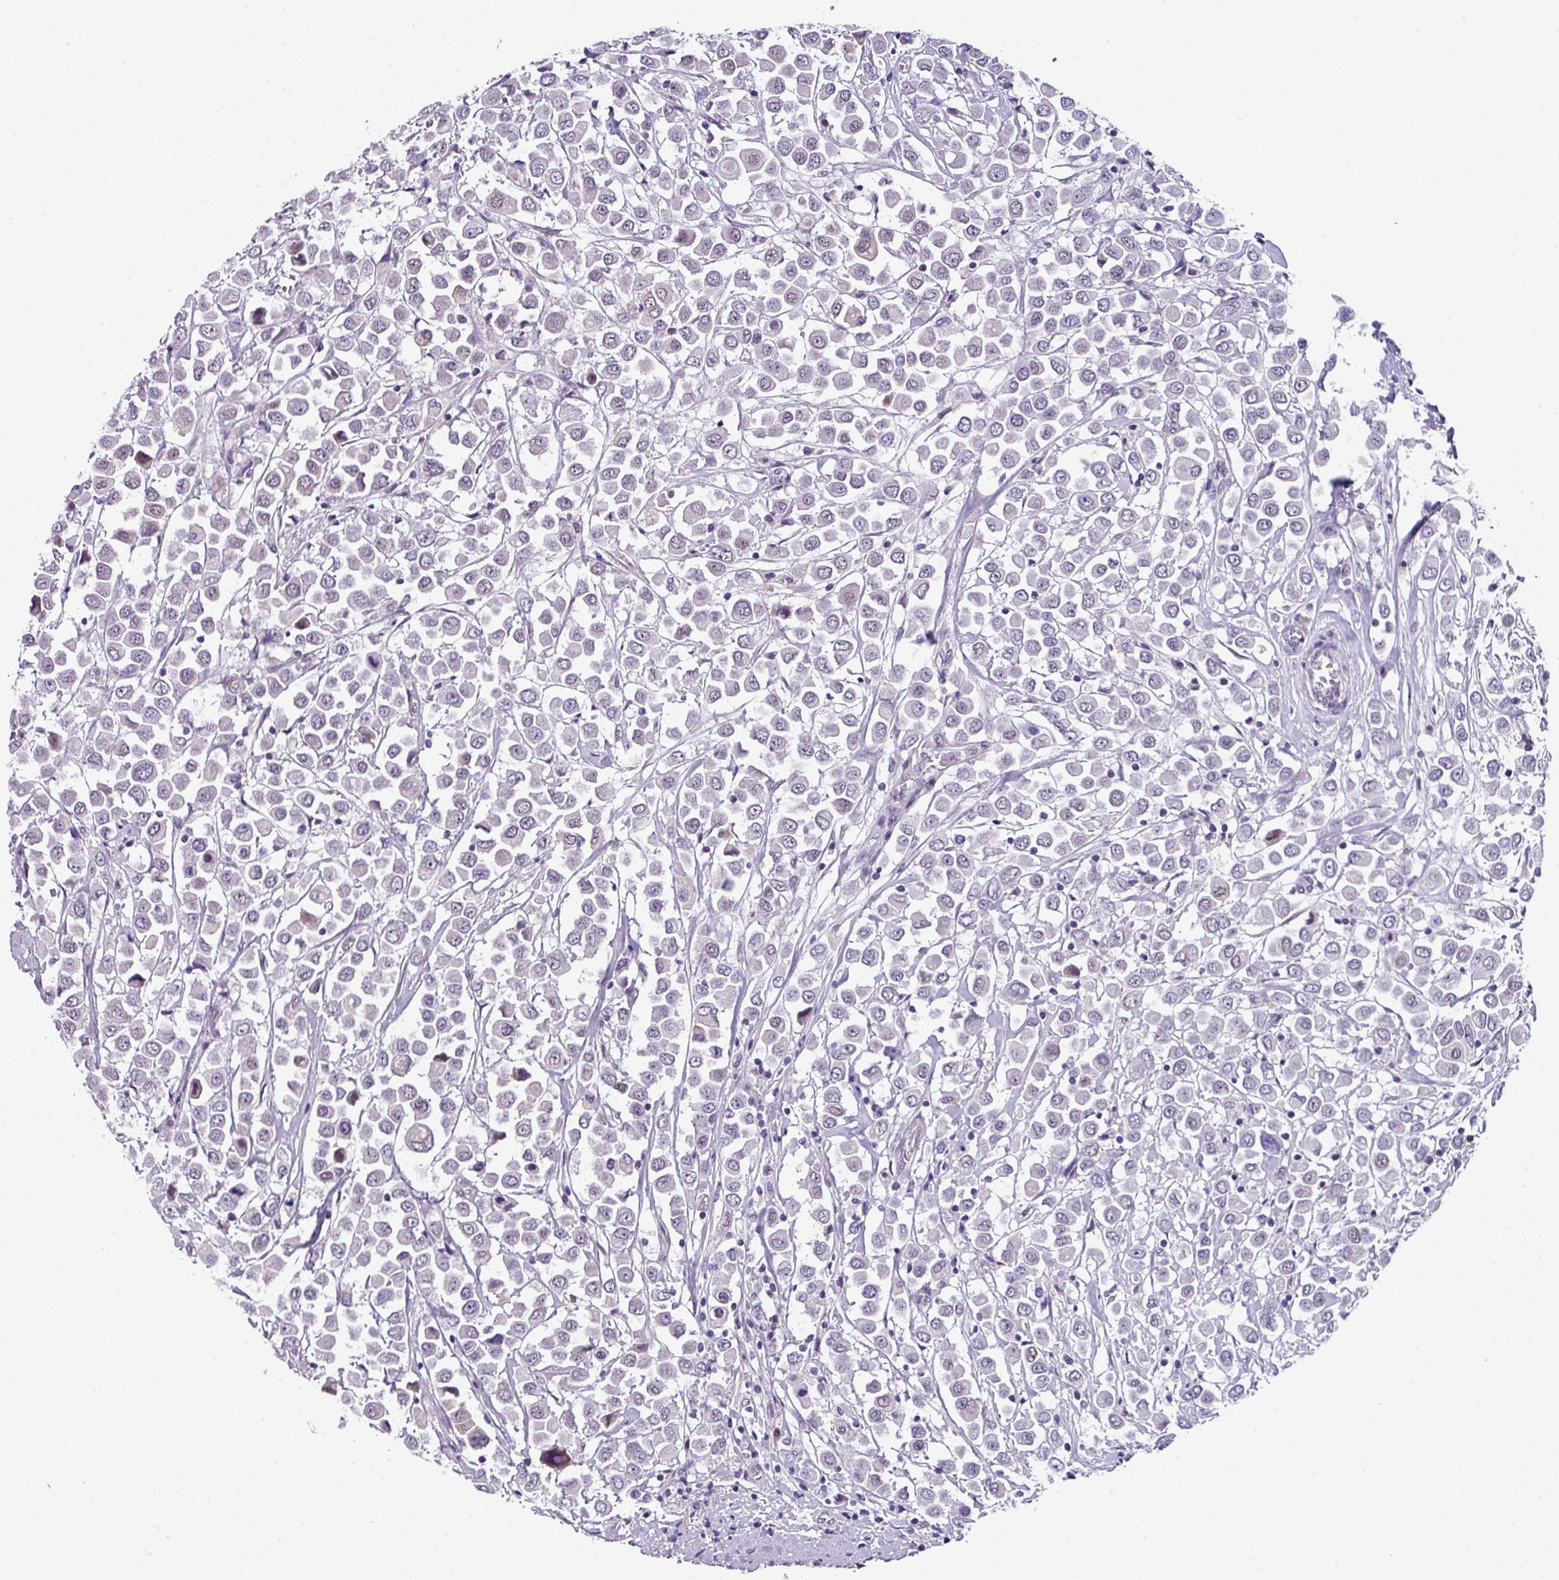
{"staining": {"intensity": "negative", "quantity": "none", "location": "none"}, "tissue": "breast cancer", "cell_type": "Tumor cells", "image_type": "cancer", "snomed": [{"axis": "morphology", "description": "Duct carcinoma"}, {"axis": "topography", "description": "Breast"}], "caption": "Micrograph shows no significant protein expression in tumor cells of breast cancer.", "gene": "ZFP3", "patient": {"sex": "female", "age": 61}}